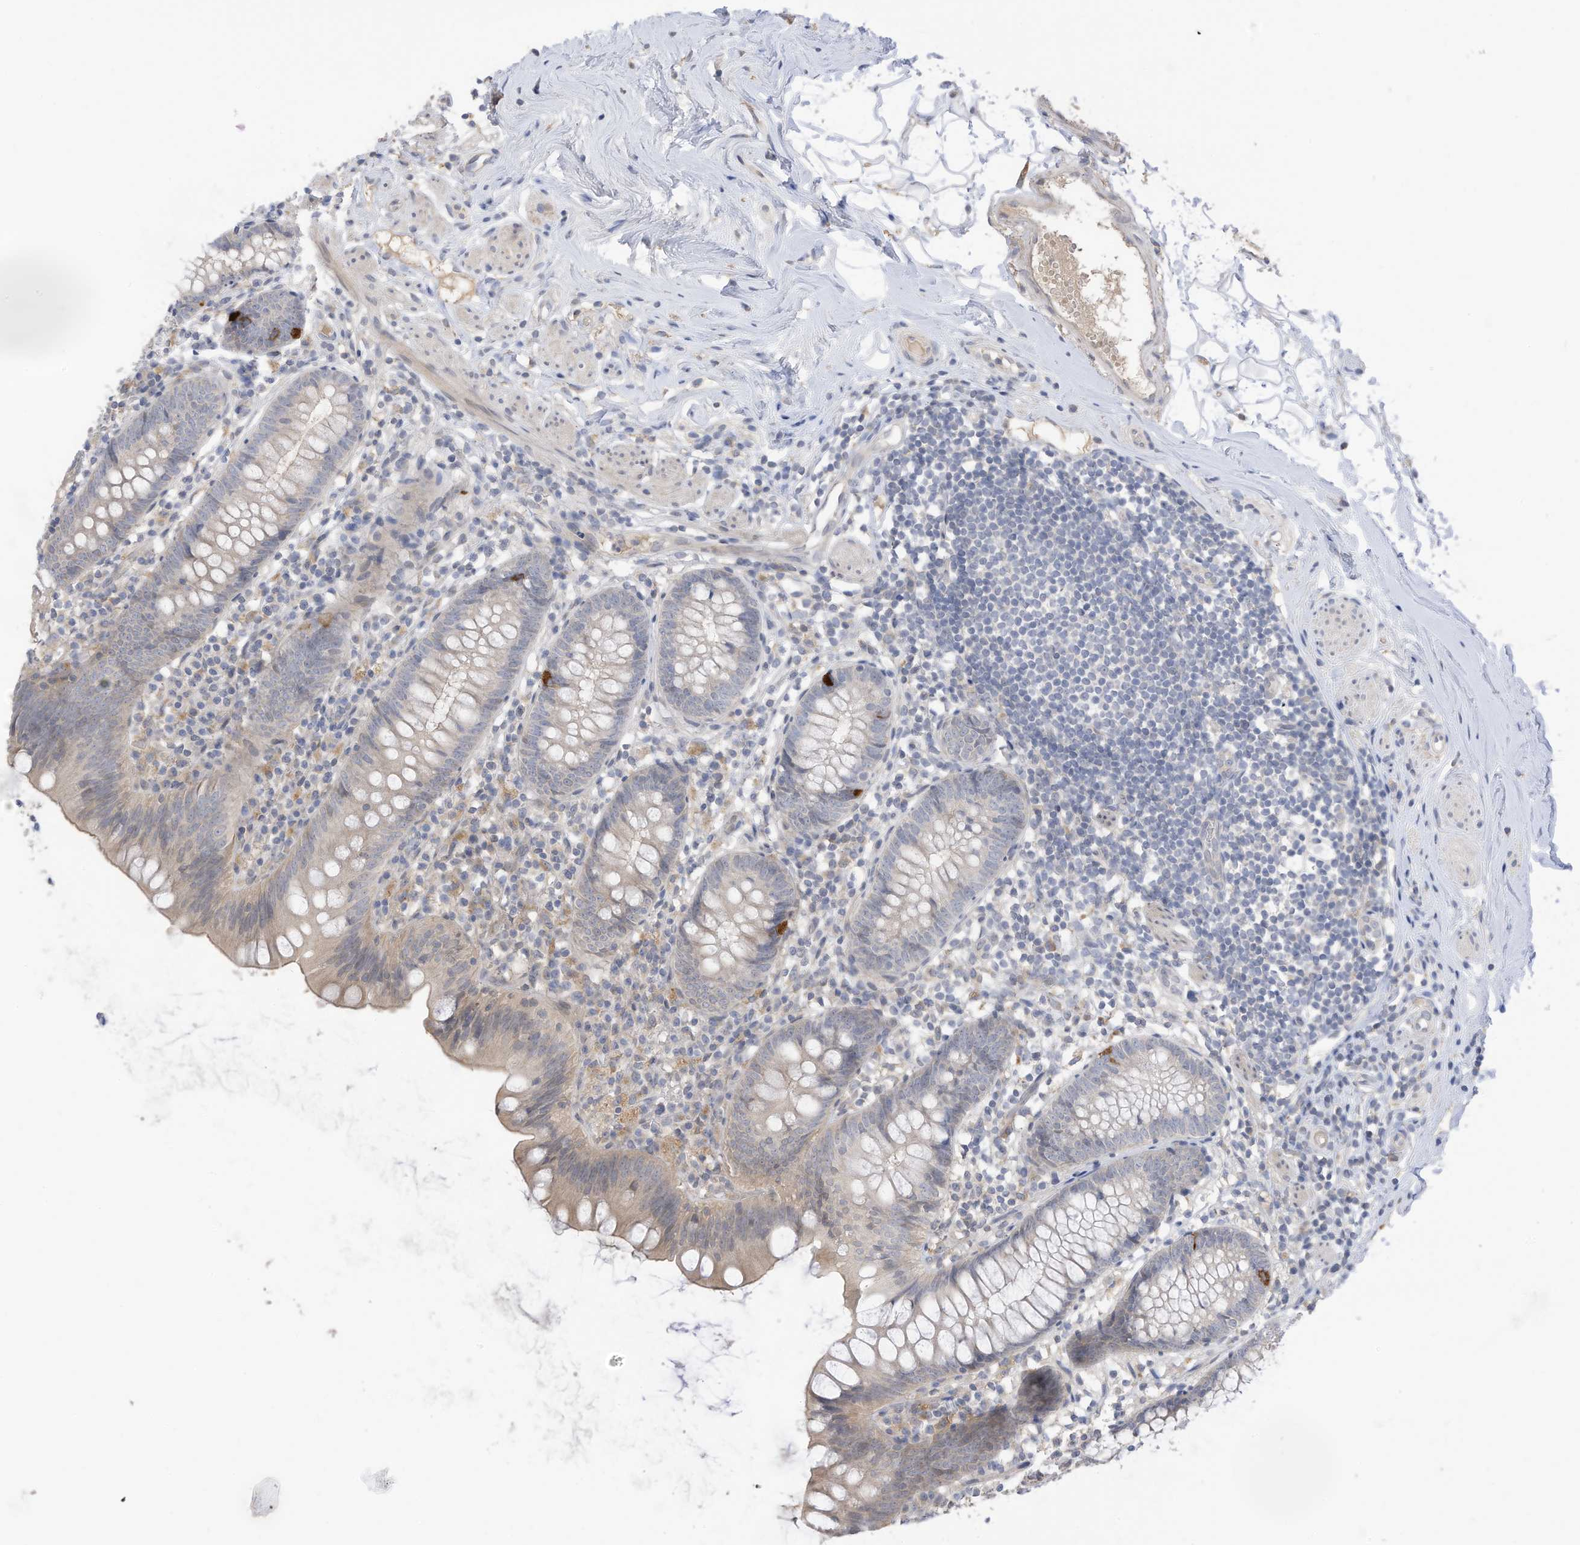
{"staining": {"intensity": "negative", "quantity": "none", "location": "none"}, "tissue": "appendix", "cell_type": "Glandular cells", "image_type": "normal", "snomed": [{"axis": "morphology", "description": "Normal tissue, NOS"}, {"axis": "topography", "description": "Appendix"}], "caption": "Immunohistochemical staining of unremarkable appendix demonstrates no significant positivity in glandular cells. (Stains: DAB immunohistochemistry with hematoxylin counter stain, Microscopy: brightfield microscopy at high magnification).", "gene": "REC8", "patient": {"sex": "female", "age": 62}}